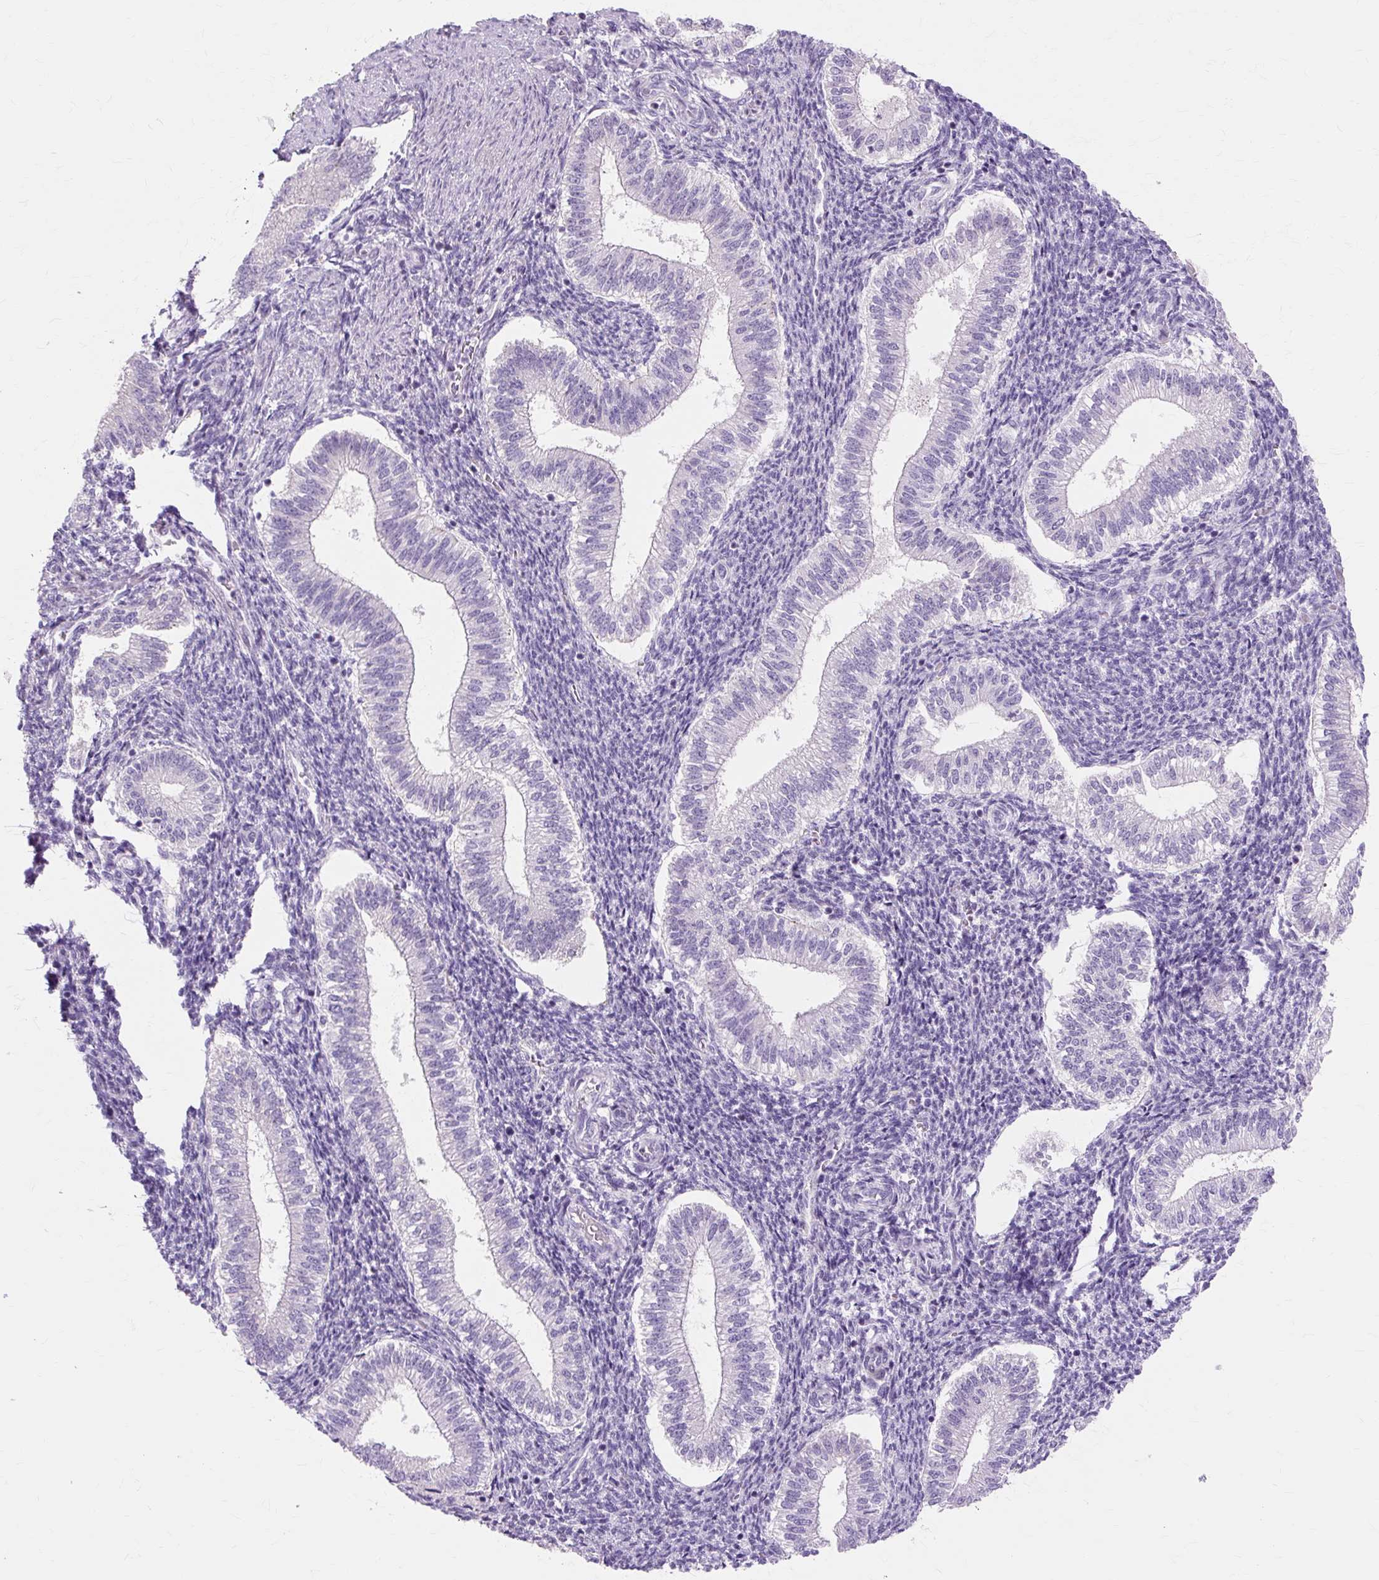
{"staining": {"intensity": "negative", "quantity": "none", "location": "none"}, "tissue": "endometrium", "cell_type": "Cells in endometrial stroma", "image_type": "normal", "snomed": [{"axis": "morphology", "description": "Normal tissue, NOS"}, {"axis": "topography", "description": "Endometrium"}], "caption": "Endometrium stained for a protein using IHC displays no staining cells in endometrial stroma.", "gene": "IRX2", "patient": {"sex": "female", "age": 25}}